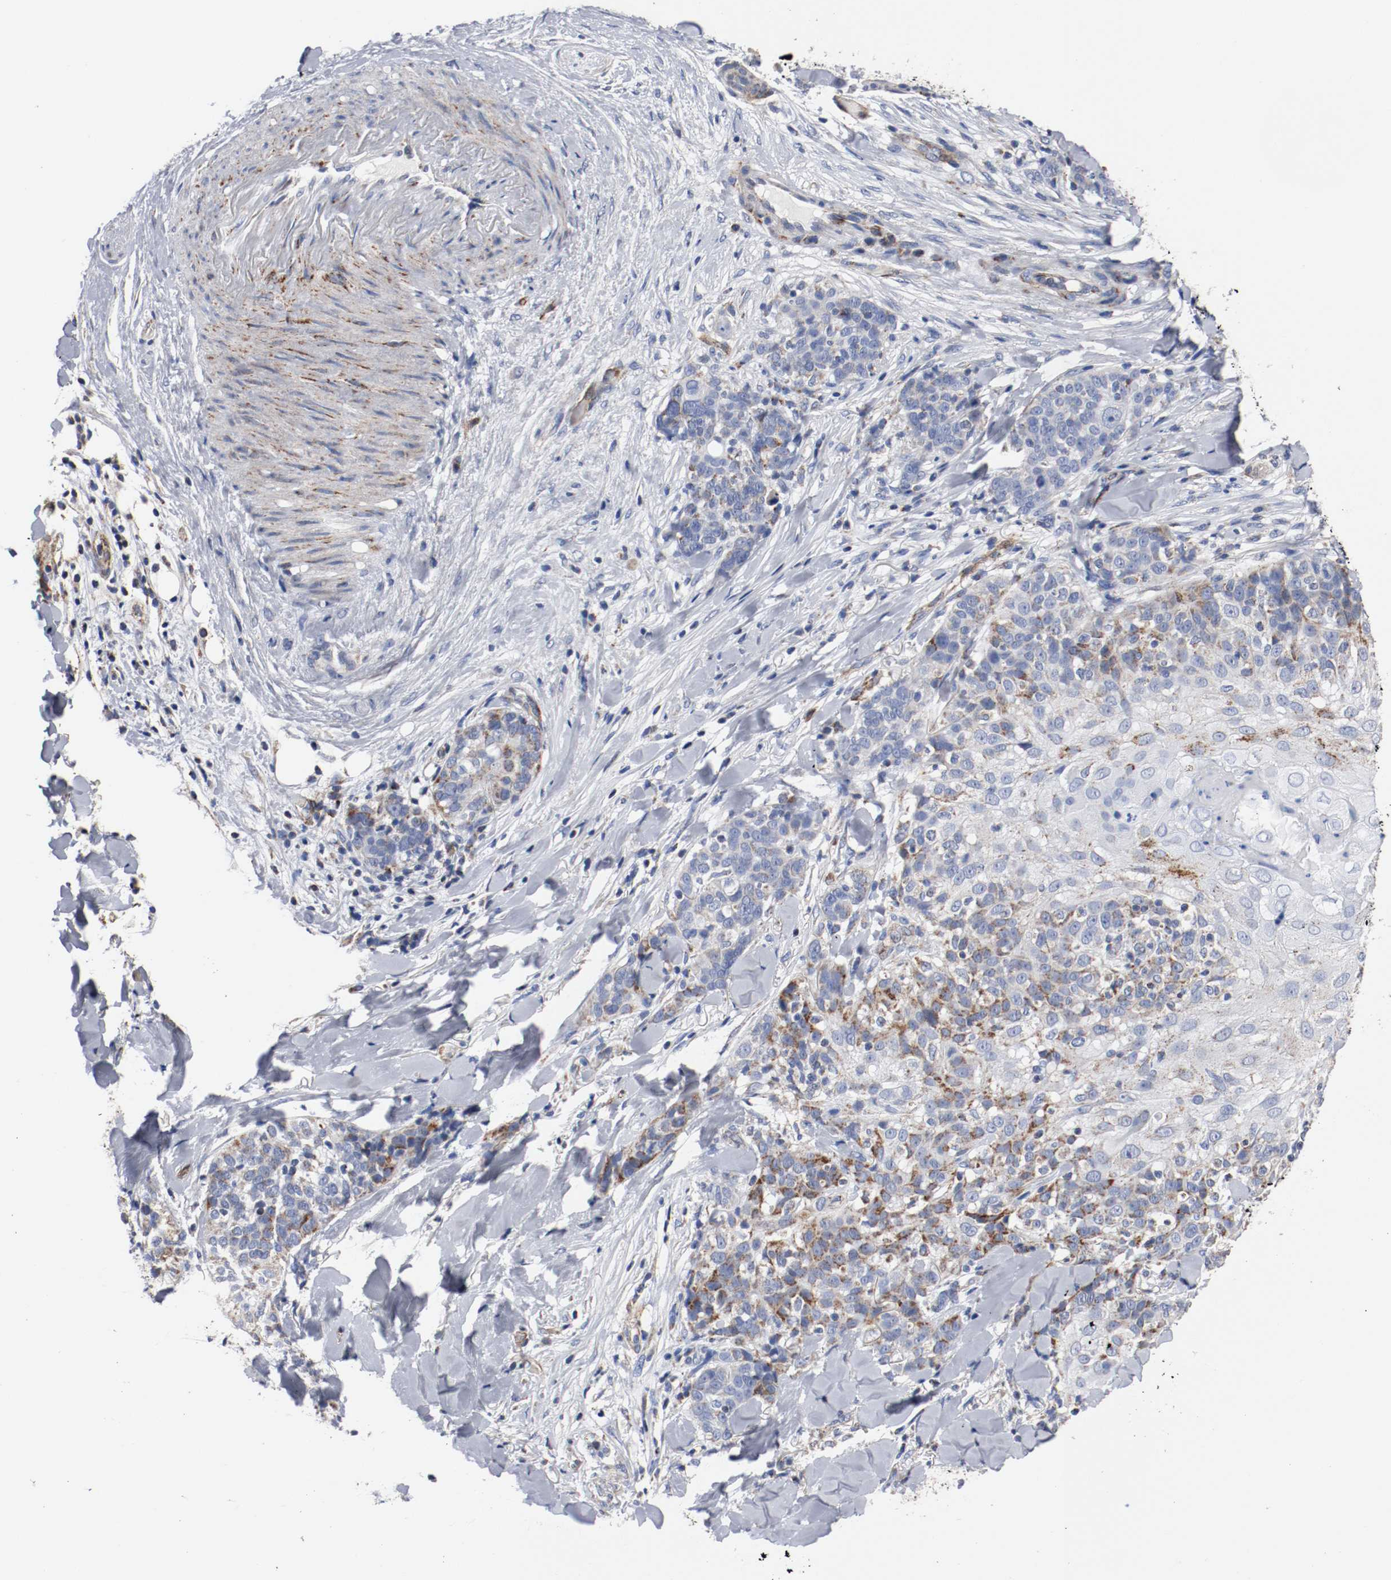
{"staining": {"intensity": "strong", "quantity": "25%-75%", "location": "cytoplasmic/membranous"}, "tissue": "skin cancer", "cell_type": "Tumor cells", "image_type": "cancer", "snomed": [{"axis": "morphology", "description": "Normal tissue, NOS"}, {"axis": "morphology", "description": "Squamous cell carcinoma, NOS"}, {"axis": "topography", "description": "Skin"}], "caption": "Protein staining by immunohistochemistry (IHC) exhibits strong cytoplasmic/membranous staining in approximately 25%-75% of tumor cells in skin cancer (squamous cell carcinoma).", "gene": "TUBD1", "patient": {"sex": "female", "age": 83}}